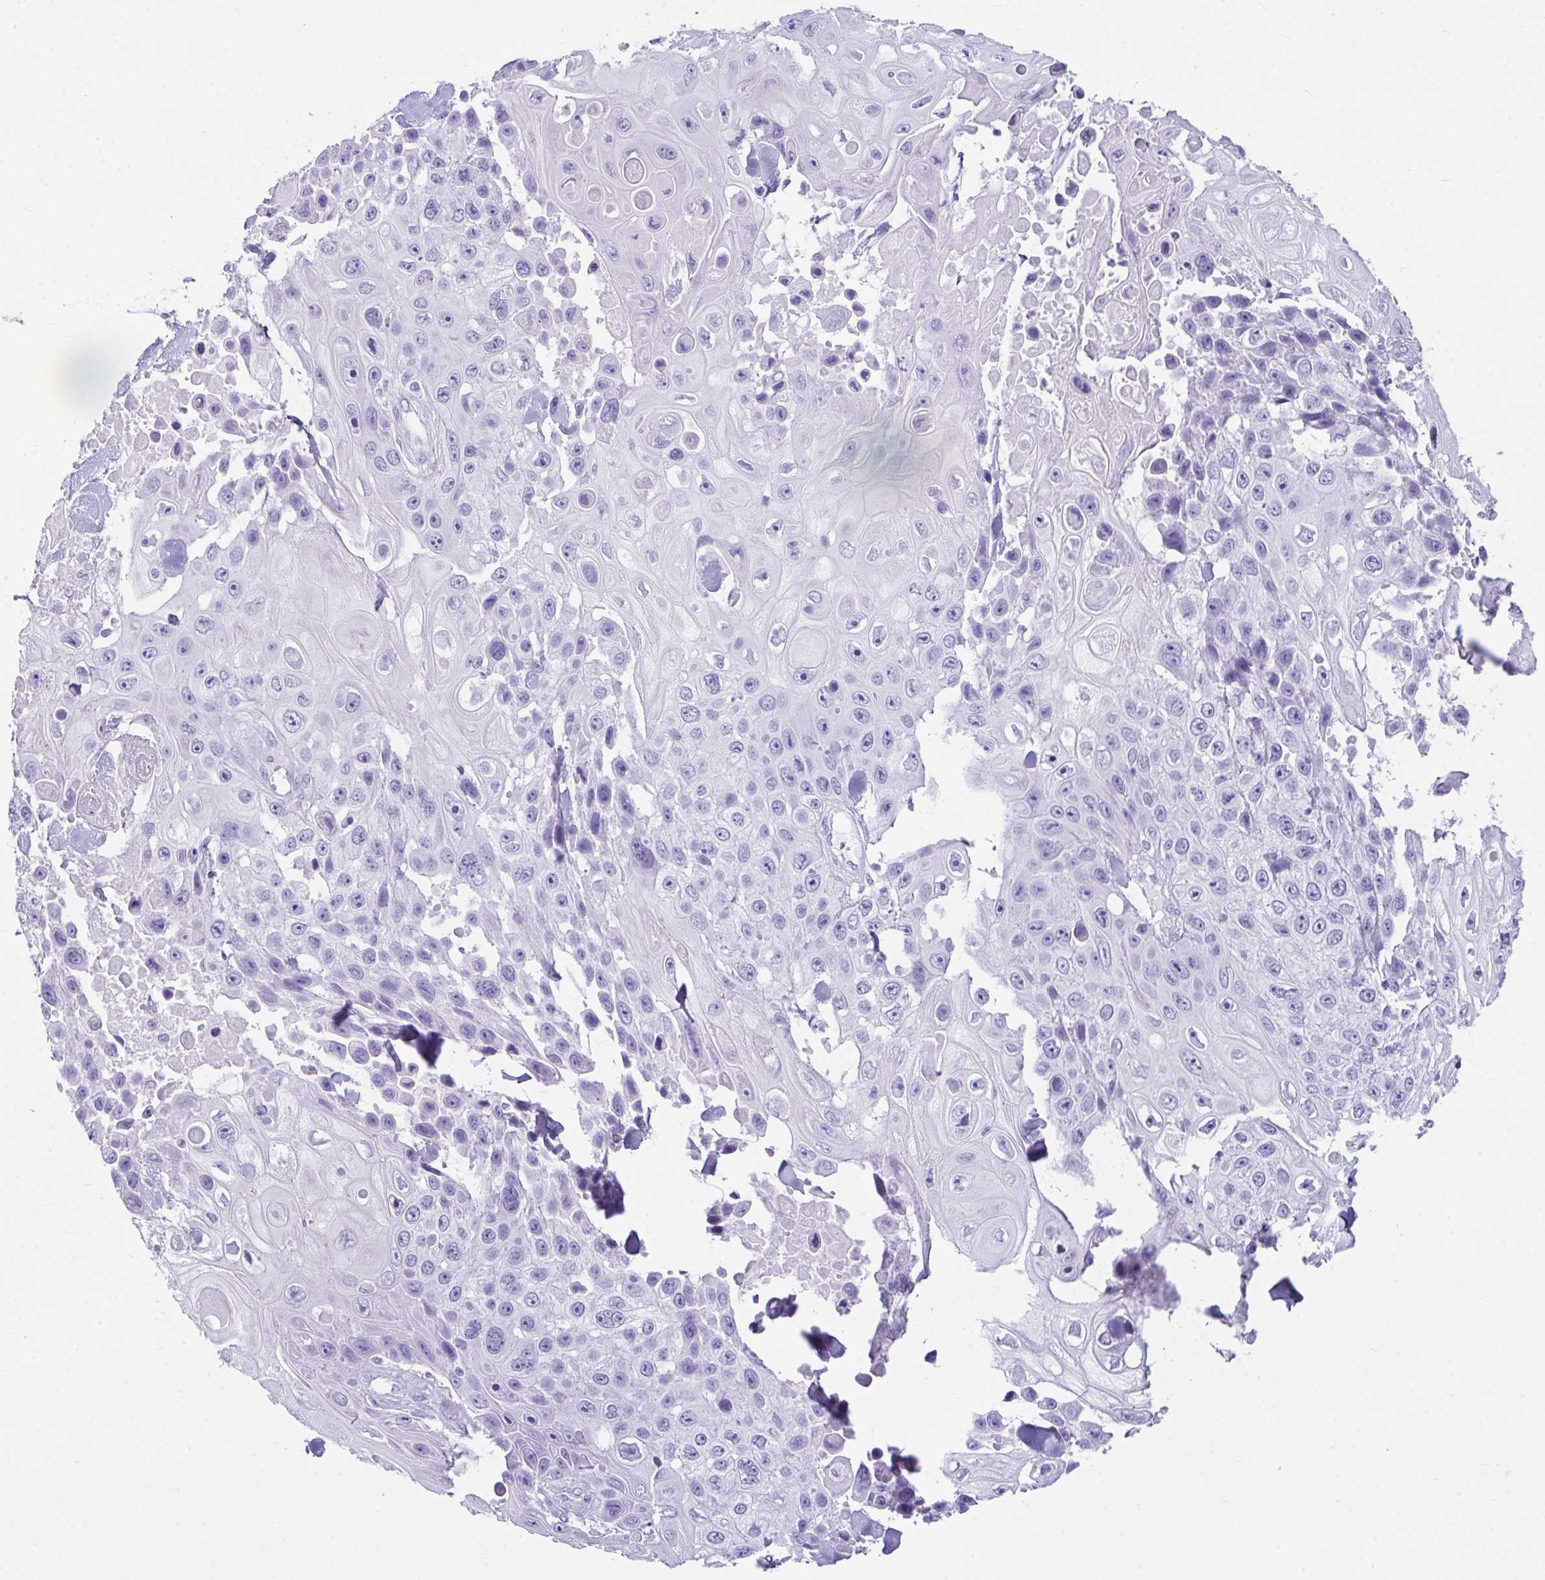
{"staining": {"intensity": "negative", "quantity": "none", "location": "none"}, "tissue": "skin cancer", "cell_type": "Tumor cells", "image_type": "cancer", "snomed": [{"axis": "morphology", "description": "Squamous cell carcinoma, NOS"}, {"axis": "topography", "description": "Skin"}], "caption": "DAB (3,3'-diaminobenzidine) immunohistochemical staining of skin cancer (squamous cell carcinoma) demonstrates no significant staining in tumor cells.", "gene": "LGALS4", "patient": {"sex": "male", "age": 82}}